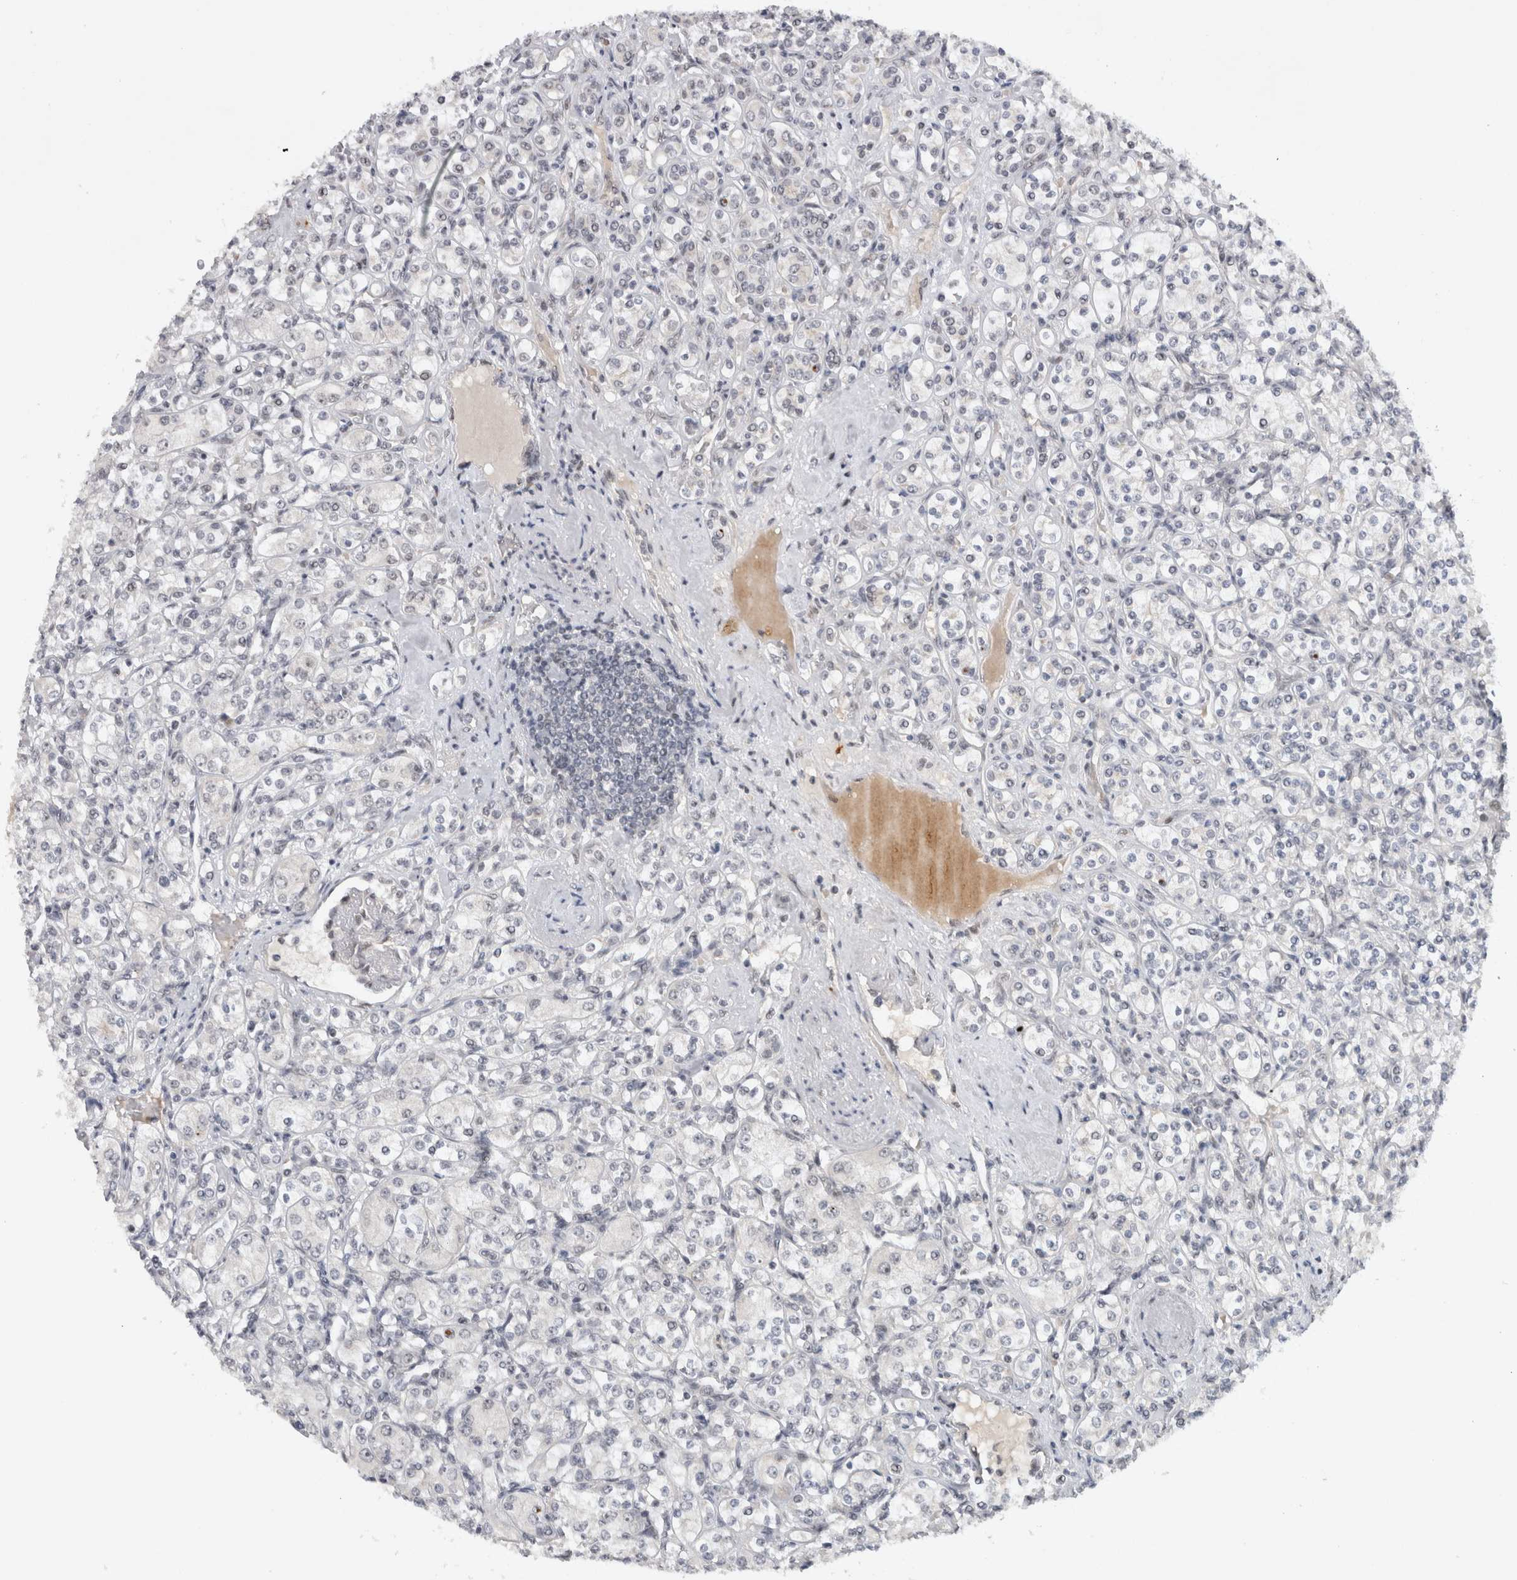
{"staining": {"intensity": "negative", "quantity": "none", "location": "none"}, "tissue": "renal cancer", "cell_type": "Tumor cells", "image_type": "cancer", "snomed": [{"axis": "morphology", "description": "Adenocarcinoma, NOS"}, {"axis": "topography", "description": "Kidney"}], "caption": "A histopathology image of human renal cancer (adenocarcinoma) is negative for staining in tumor cells.", "gene": "HESX1", "patient": {"sex": "male", "age": 77}}